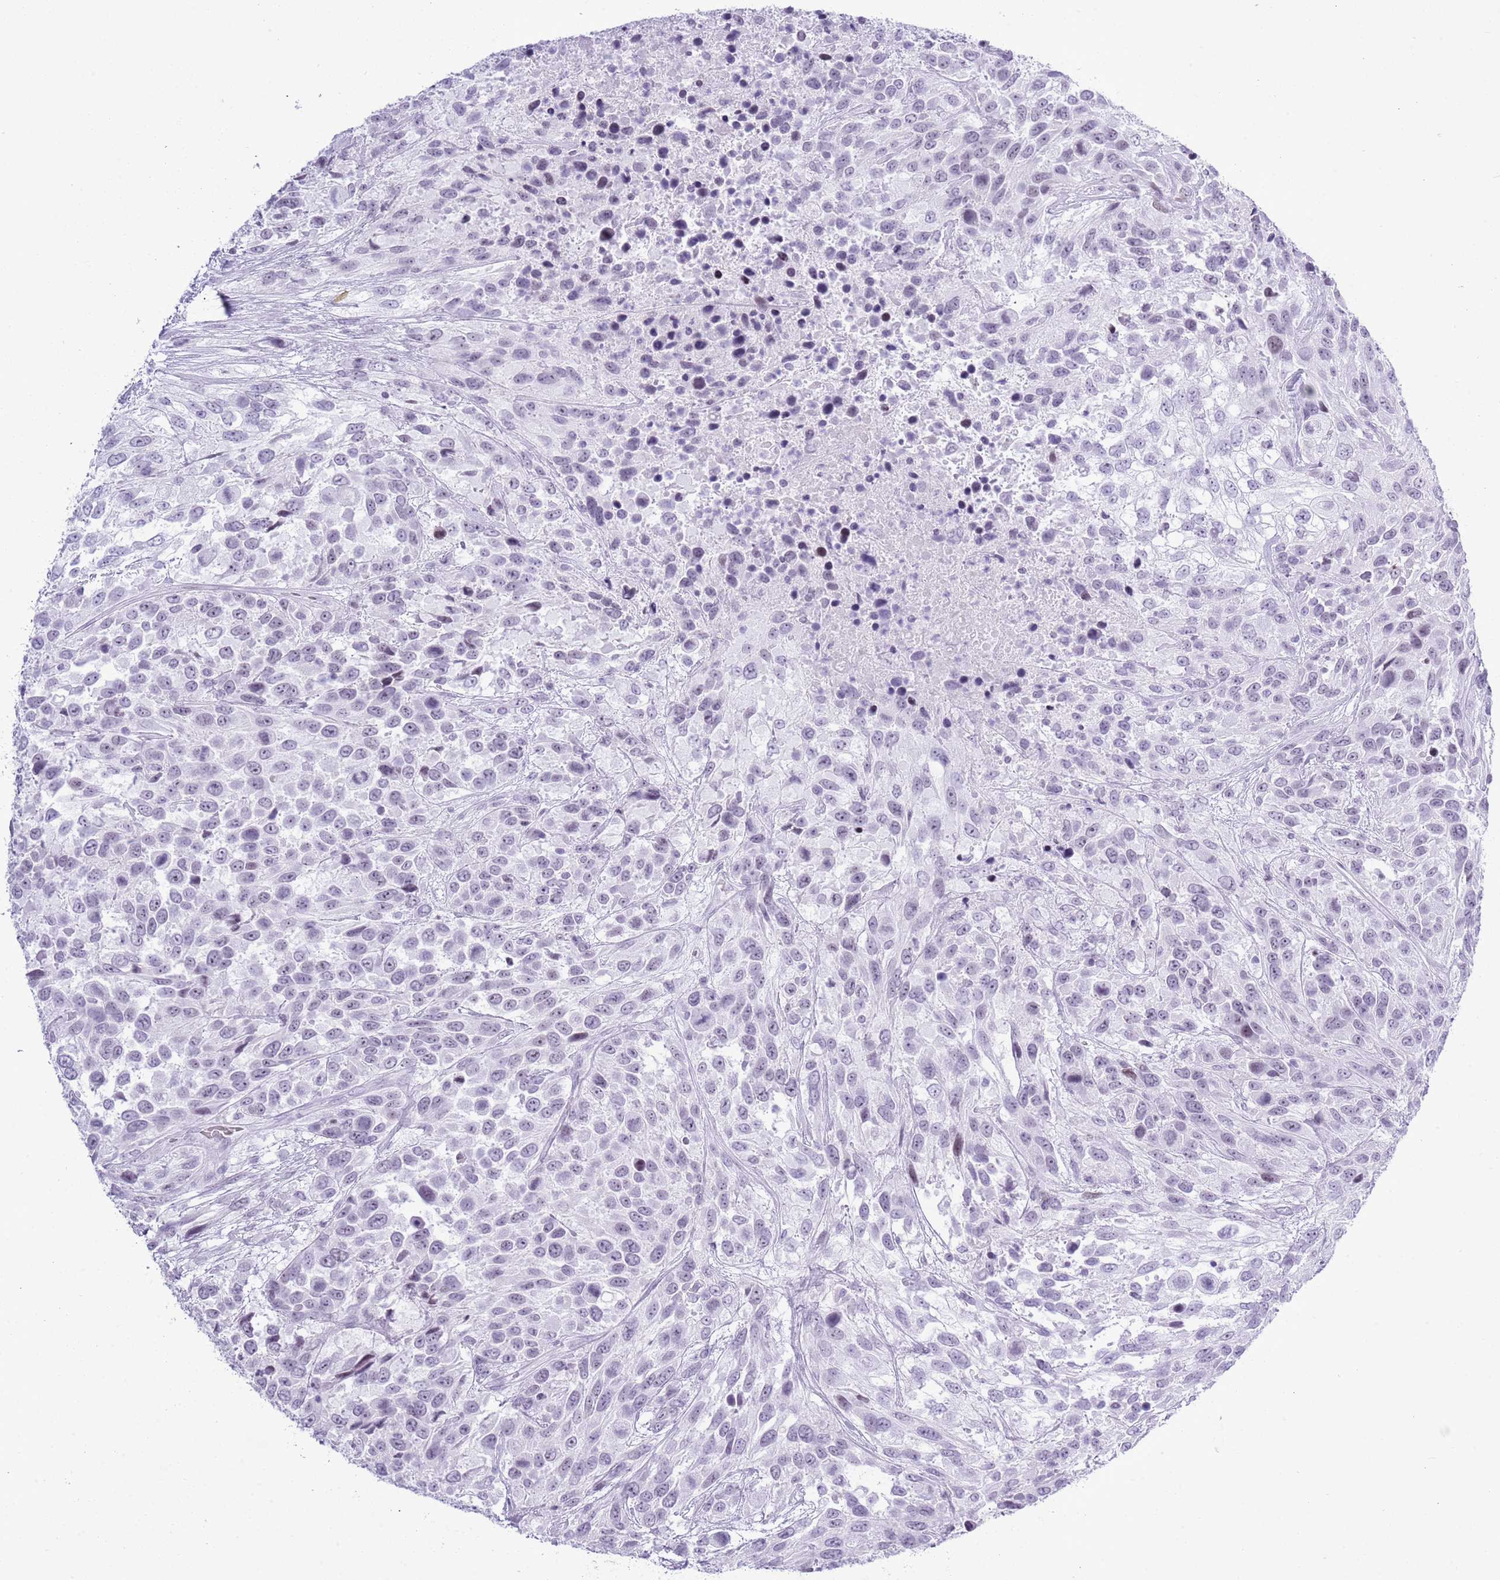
{"staining": {"intensity": "negative", "quantity": "none", "location": "none"}, "tissue": "urothelial cancer", "cell_type": "Tumor cells", "image_type": "cancer", "snomed": [{"axis": "morphology", "description": "Urothelial carcinoma, High grade"}, {"axis": "topography", "description": "Urinary bladder"}], "caption": "IHC photomicrograph of human urothelial cancer stained for a protein (brown), which displays no staining in tumor cells.", "gene": "ASIP", "patient": {"sex": "female", "age": 70}}